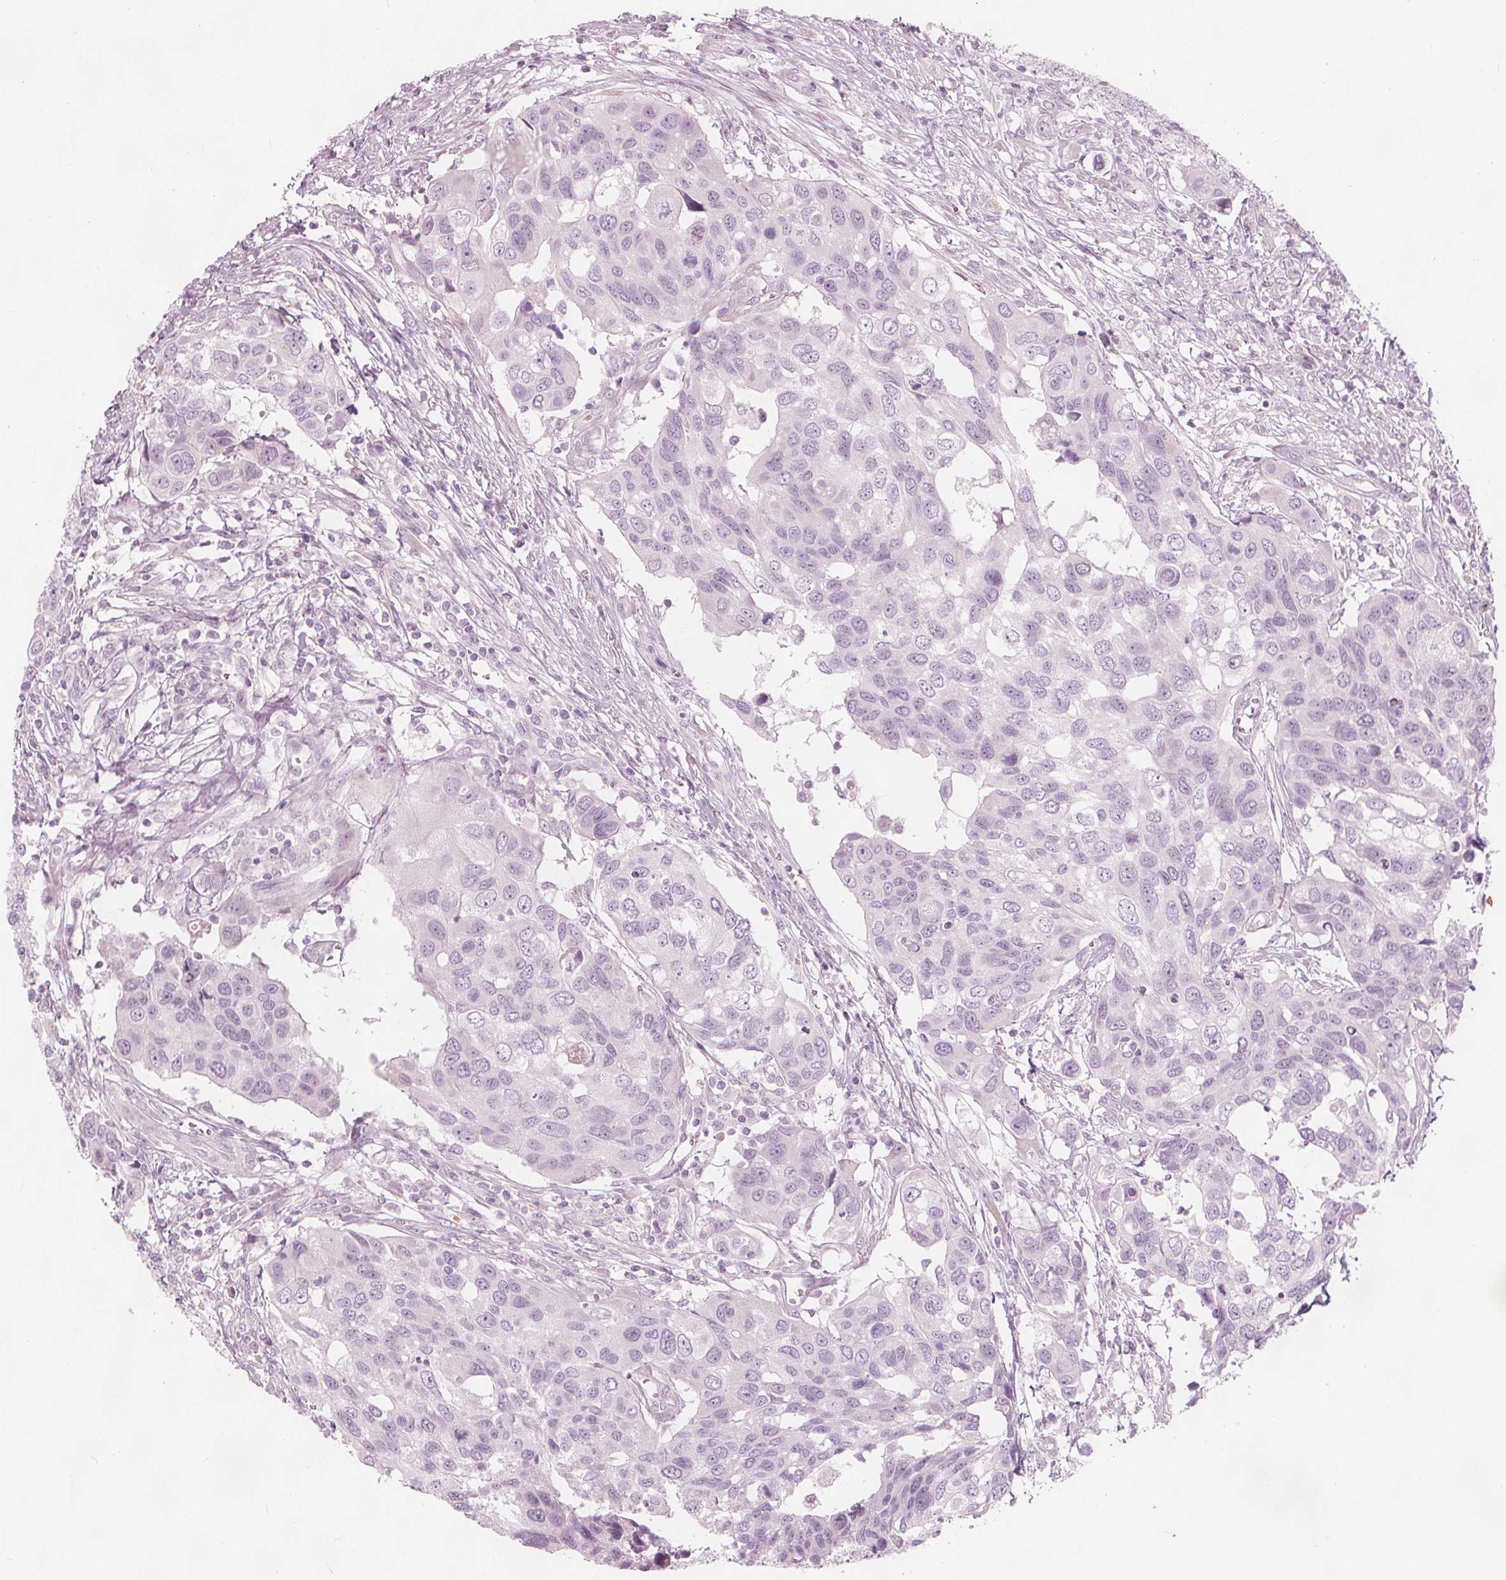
{"staining": {"intensity": "negative", "quantity": "none", "location": "none"}, "tissue": "urothelial cancer", "cell_type": "Tumor cells", "image_type": "cancer", "snomed": [{"axis": "morphology", "description": "Urothelial carcinoma, High grade"}, {"axis": "topography", "description": "Urinary bladder"}], "caption": "Urothelial carcinoma (high-grade) was stained to show a protein in brown. There is no significant staining in tumor cells.", "gene": "BRSK1", "patient": {"sex": "male", "age": 60}}